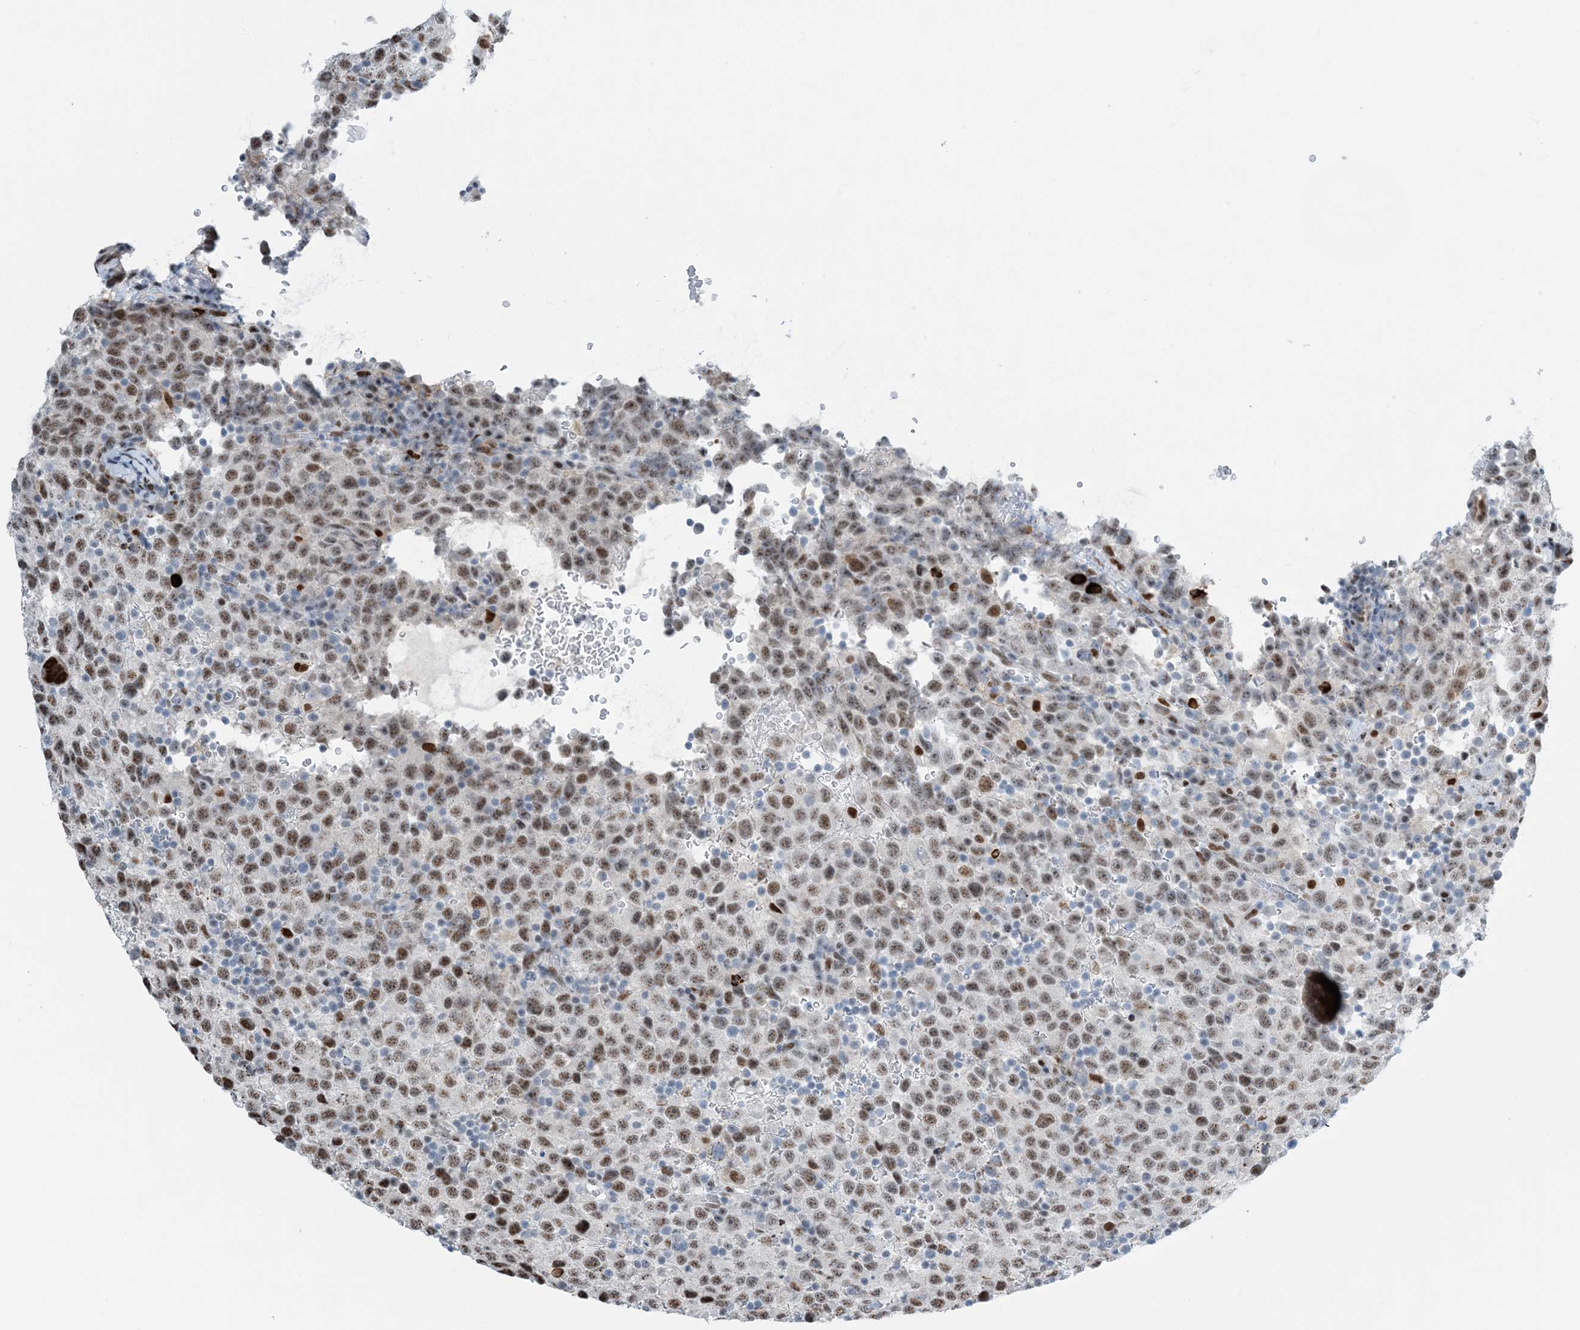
{"staining": {"intensity": "moderate", "quantity": ">75%", "location": "nuclear"}, "tissue": "testis cancer", "cell_type": "Tumor cells", "image_type": "cancer", "snomed": [{"axis": "morphology", "description": "Seminoma, NOS"}, {"axis": "topography", "description": "Testis"}], "caption": "Tumor cells exhibit moderate nuclear expression in approximately >75% of cells in testis seminoma.", "gene": "HEMK1", "patient": {"sex": "male", "age": 22}}